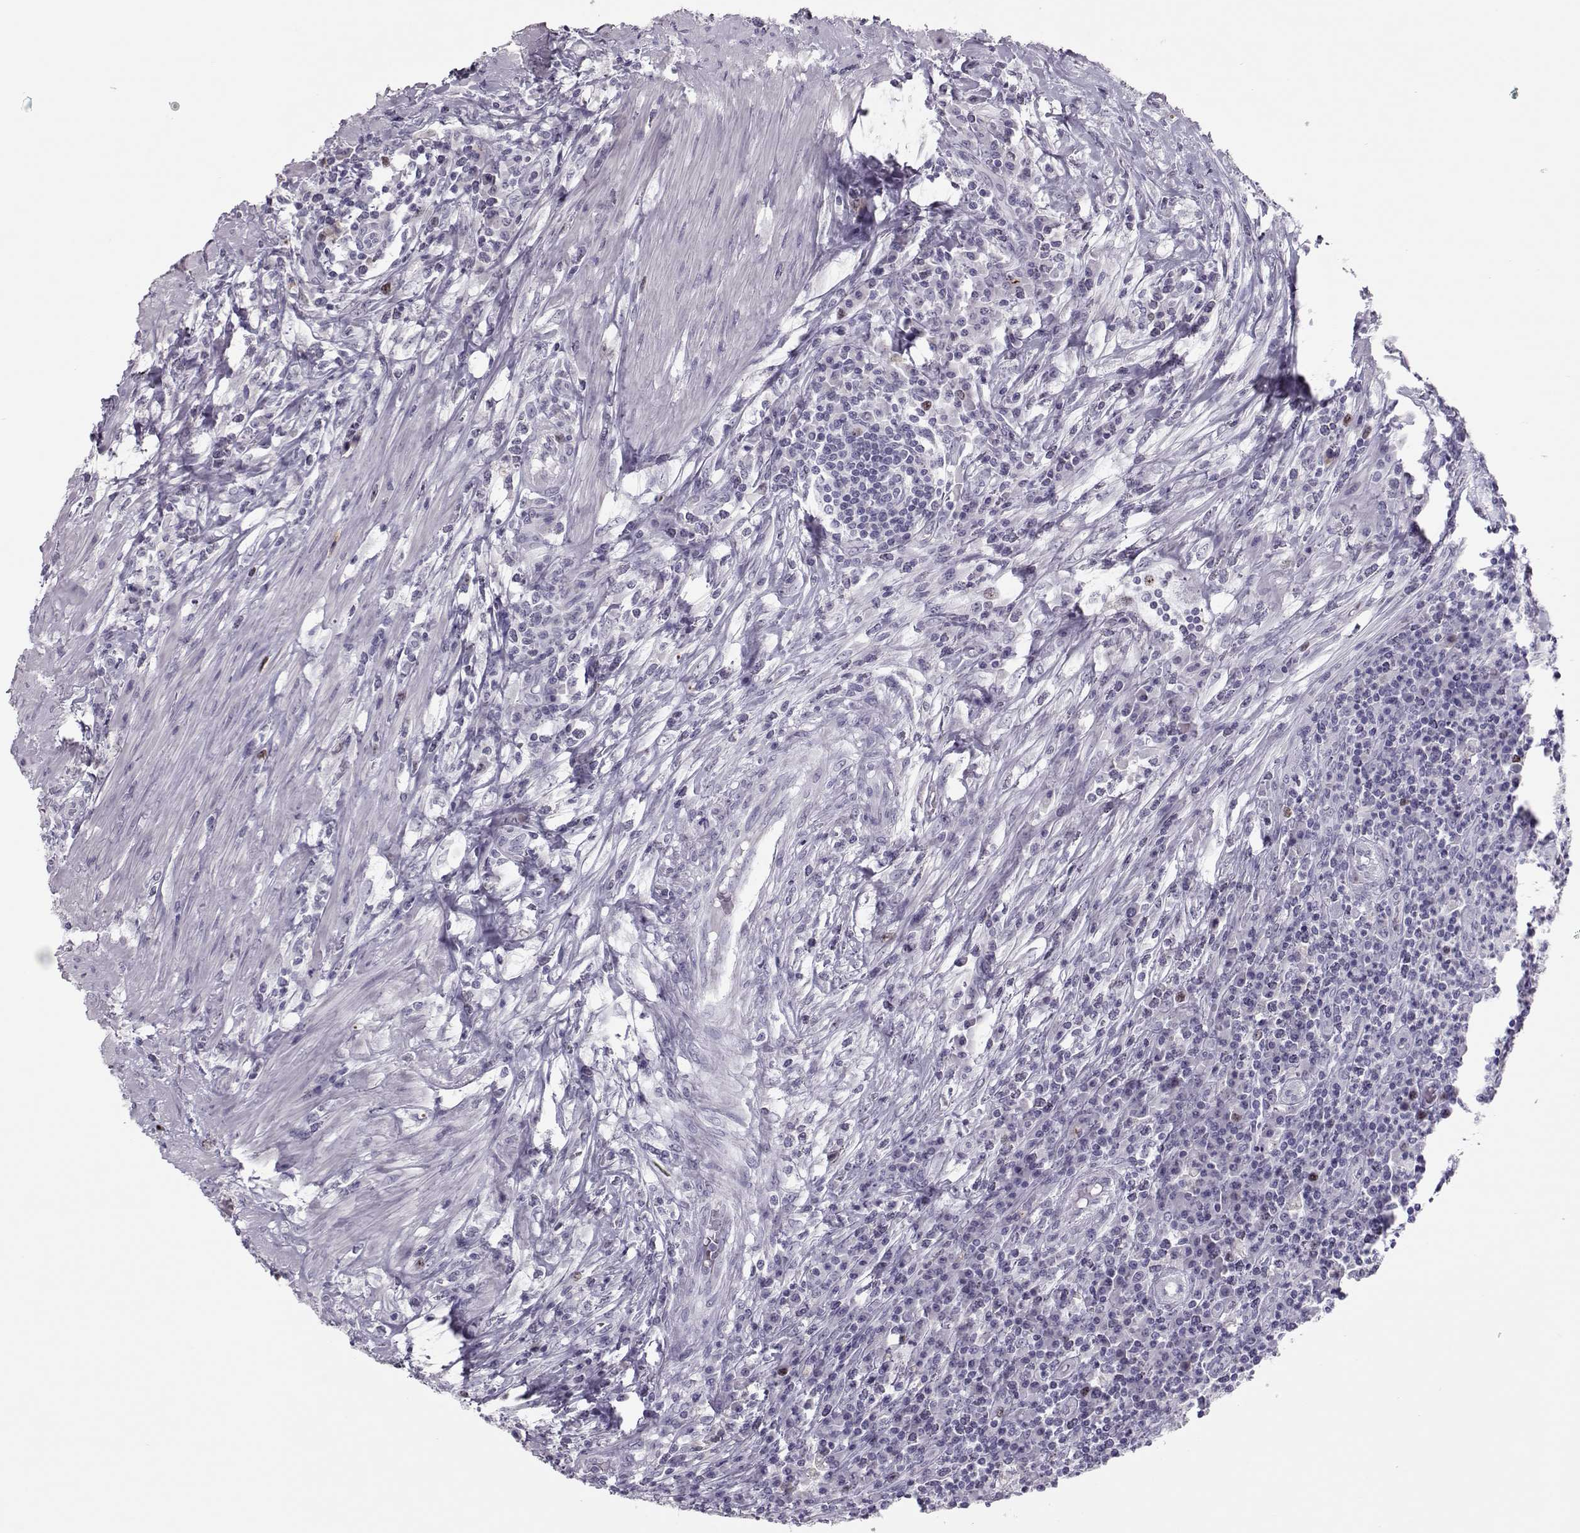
{"staining": {"intensity": "negative", "quantity": "none", "location": "none"}, "tissue": "colorectal cancer", "cell_type": "Tumor cells", "image_type": "cancer", "snomed": [{"axis": "morphology", "description": "Adenocarcinoma, NOS"}, {"axis": "topography", "description": "Colon"}], "caption": "Histopathology image shows no protein staining in tumor cells of colorectal cancer (adenocarcinoma) tissue.", "gene": "SGO1", "patient": {"sex": "male", "age": 53}}